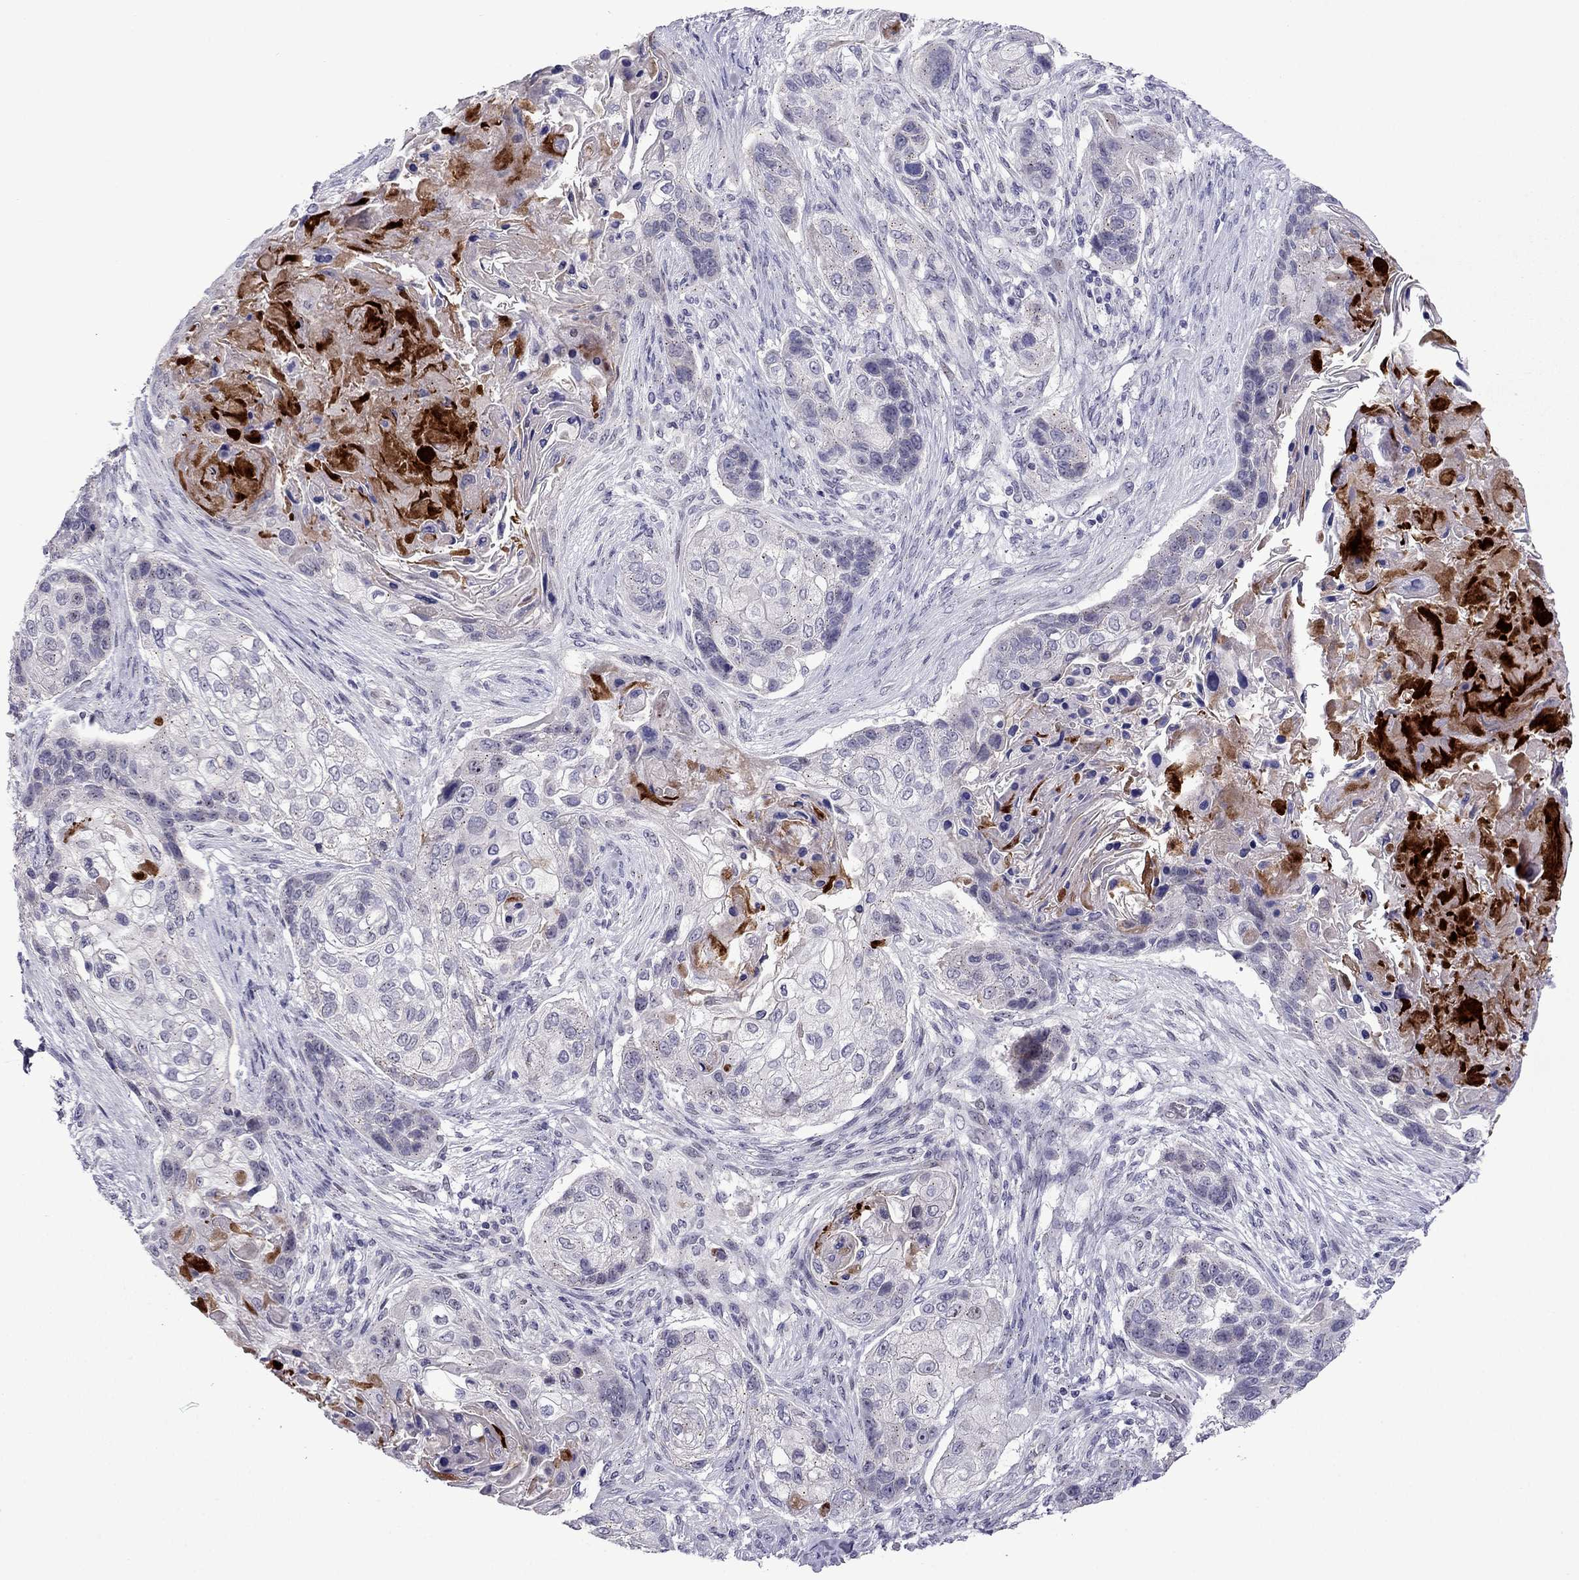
{"staining": {"intensity": "negative", "quantity": "none", "location": "none"}, "tissue": "lung cancer", "cell_type": "Tumor cells", "image_type": "cancer", "snomed": [{"axis": "morphology", "description": "Squamous cell carcinoma, NOS"}, {"axis": "topography", "description": "Lung"}], "caption": "Immunohistochemistry micrograph of squamous cell carcinoma (lung) stained for a protein (brown), which shows no positivity in tumor cells.", "gene": "MYBPH", "patient": {"sex": "male", "age": 69}}